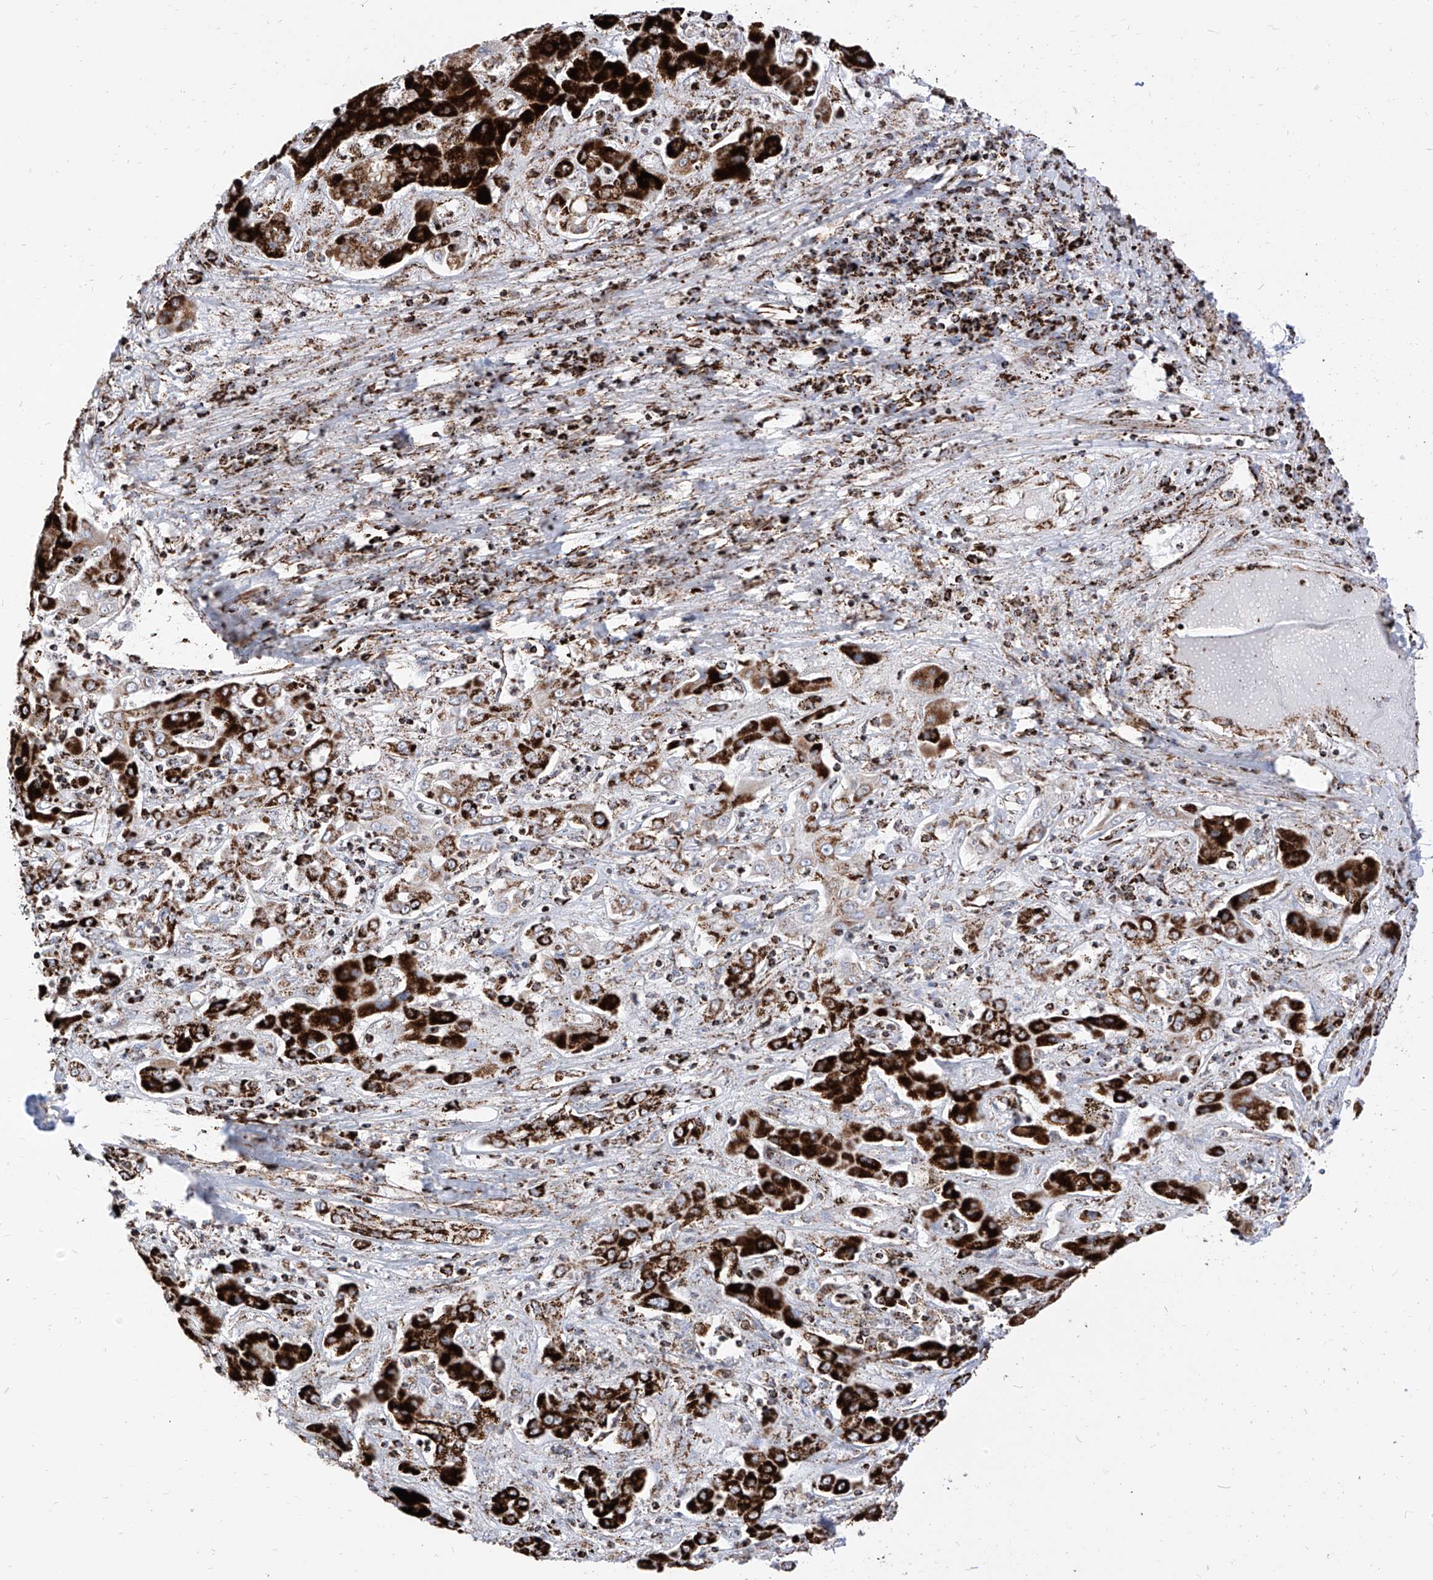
{"staining": {"intensity": "strong", "quantity": ">75%", "location": "cytoplasmic/membranous"}, "tissue": "liver cancer", "cell_type": "Tumor cells", "image_type": "cancer", "snomed": [{"axis": "morphology", "description": "Cholangiocarcinoma"}, {"axis": "topography", "description": "Liver"}], "caption": "Liver cancer tissue shows strong cytoplasmic/membranous positivity in approximately >75% of tumor cells, visualized by immunohistochemistry.", "gene": "COX5B", "patient": {"sex": "male", "age": 67}}